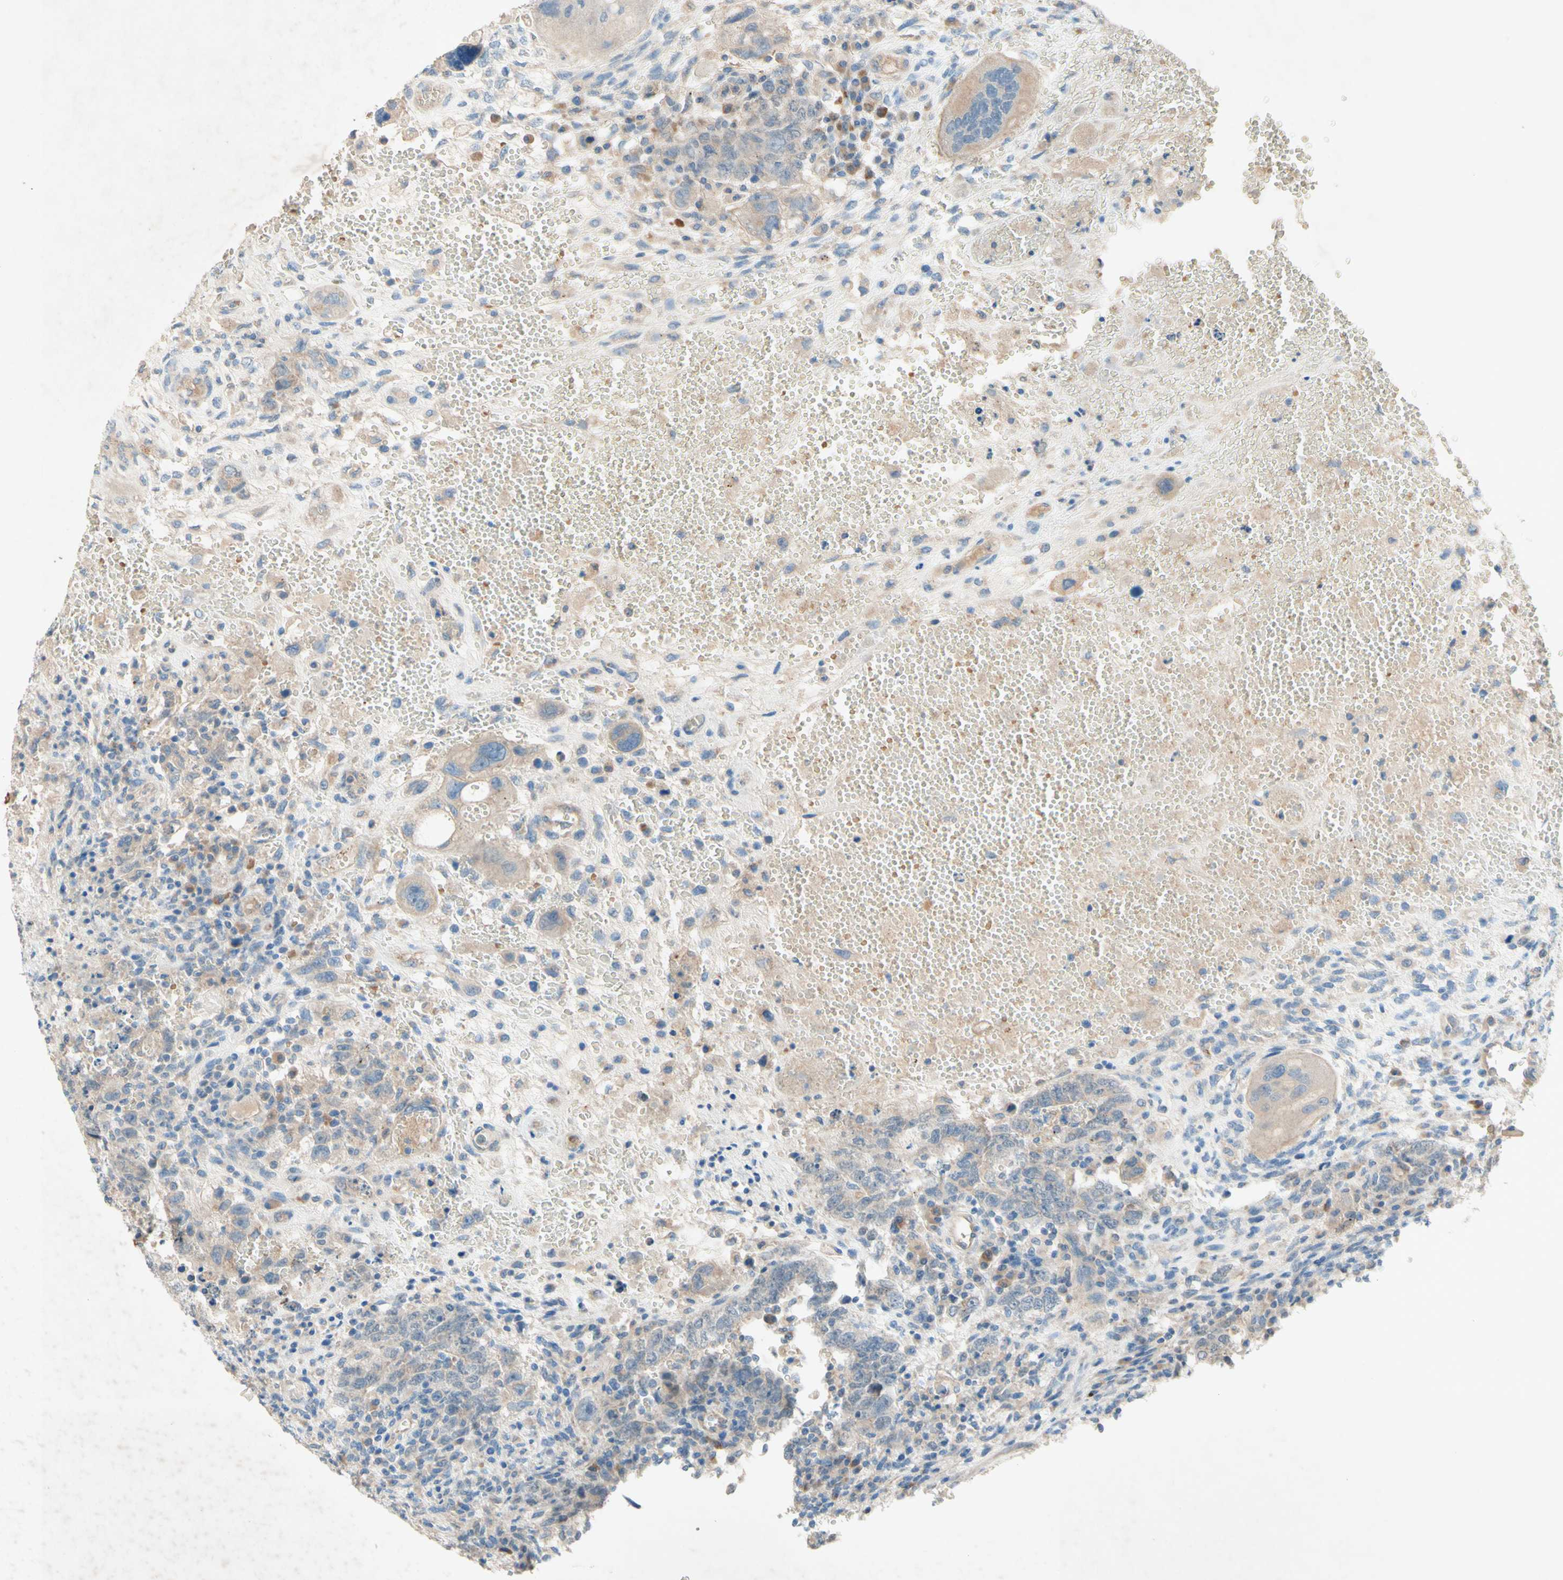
{"staining": {"intensity": "weak", "quantity": "25%-75%", "location": "cytoplasmic/membranous"}, "tissue": "testis cancer", "cell_type": "Tumor cells", "image_type": "cancer", "snomed": [{"axis": "morphology", "description": "Carcinoma, Embryonal, NOS"}, {"axis": "topography", "description": "Testis"}], "caption": "Testis cancer stained with a protein marker demonstrates weak staining in tumor cells.", "gene": "IL2", "patient": {"sex": "male", "age": 26}}